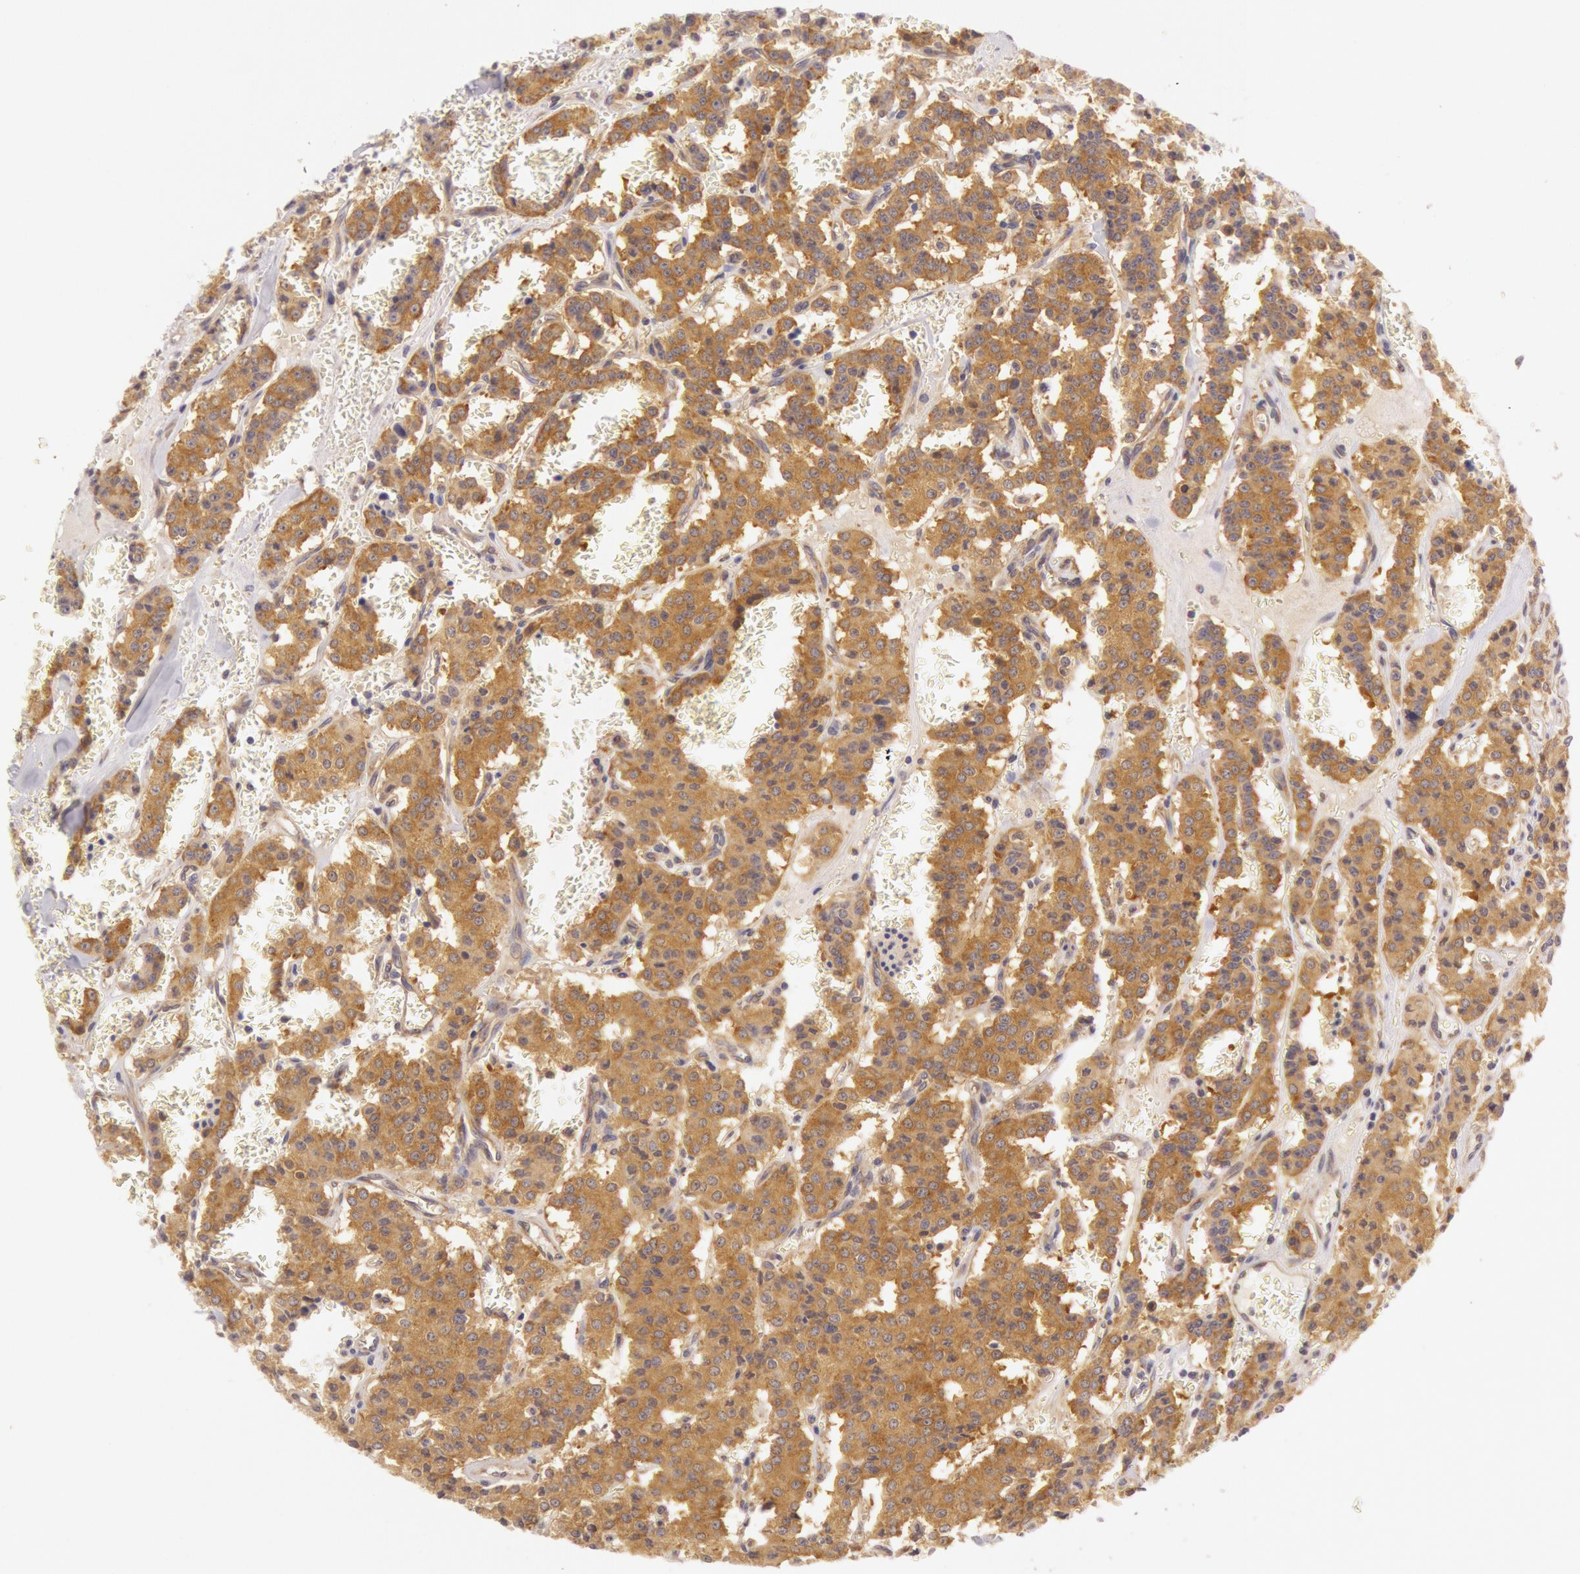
{"staining": {"intensity": "moderate", "quantity": ">75%", "location": "cytoplasmic/membranous"}, "tissue": "carcinoid", "cell_type": "Tumor cells", "image_type": "cancer", "snomed": [{"axis": "morphology", "description": "Carcinoid, malignant, NOS"}, {"axis": "topography", "description": "Bronchus"}], "caption": "Protein expression by immunohistochemistry (IHC) demonstrates moderate cytoplasmic/membranous expression in about >75% of tumor cells in carcinoid (malignant).", "gene": "CHUK", "patient": {"sex": "male", "age": 55}}